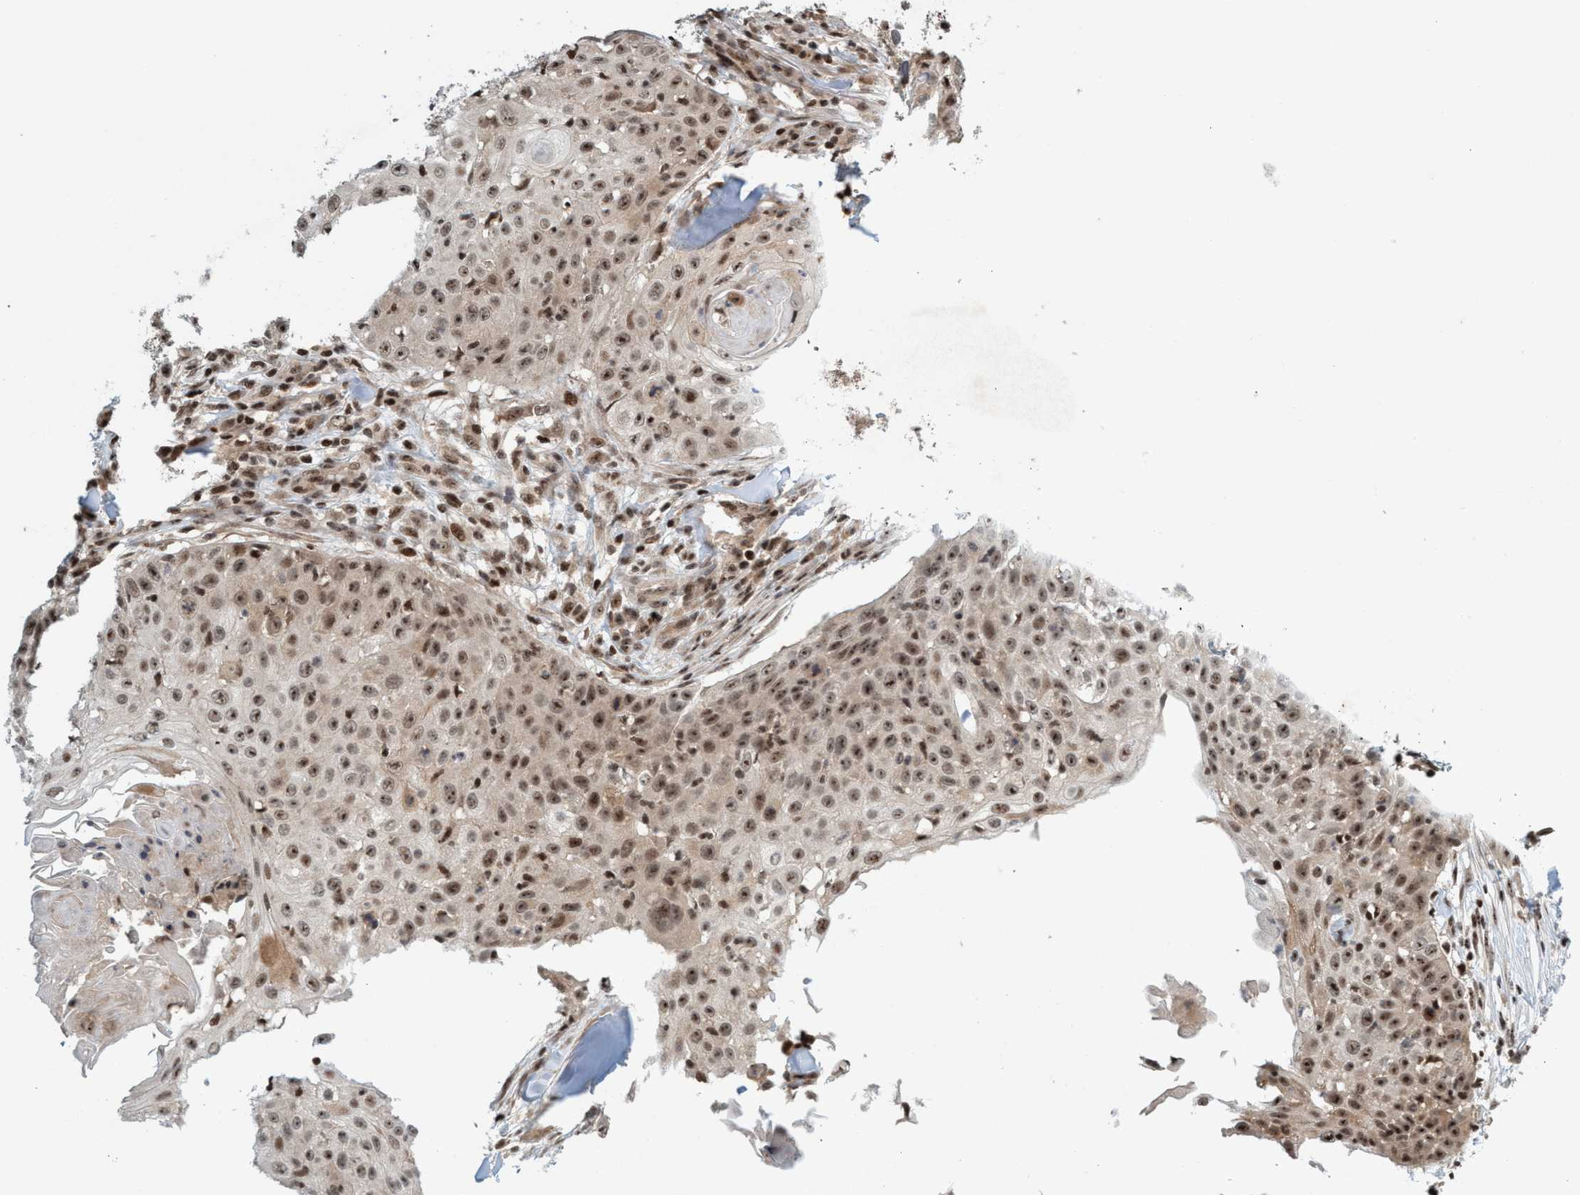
{"staining": {"intensity": "moderate", "quantity": ">75%", "location": "nuclear"}, "tissue": "skin cancer", "cell_type": "Tumor cells", "image_type": "cancer", "snomed": [{"axis": "morphology", "description": "Squamous cell carcinoma, NOS"}, {"axis": "topography", "description": "Skin"}], "caption": "Immunohistochemical staining of human skin cancer reveals medium levels of moderate nuclear positivity in approximately >75% of tumor cells.", "gene": "SMCR8", "patient": {"sex": "male", "age": 86}}